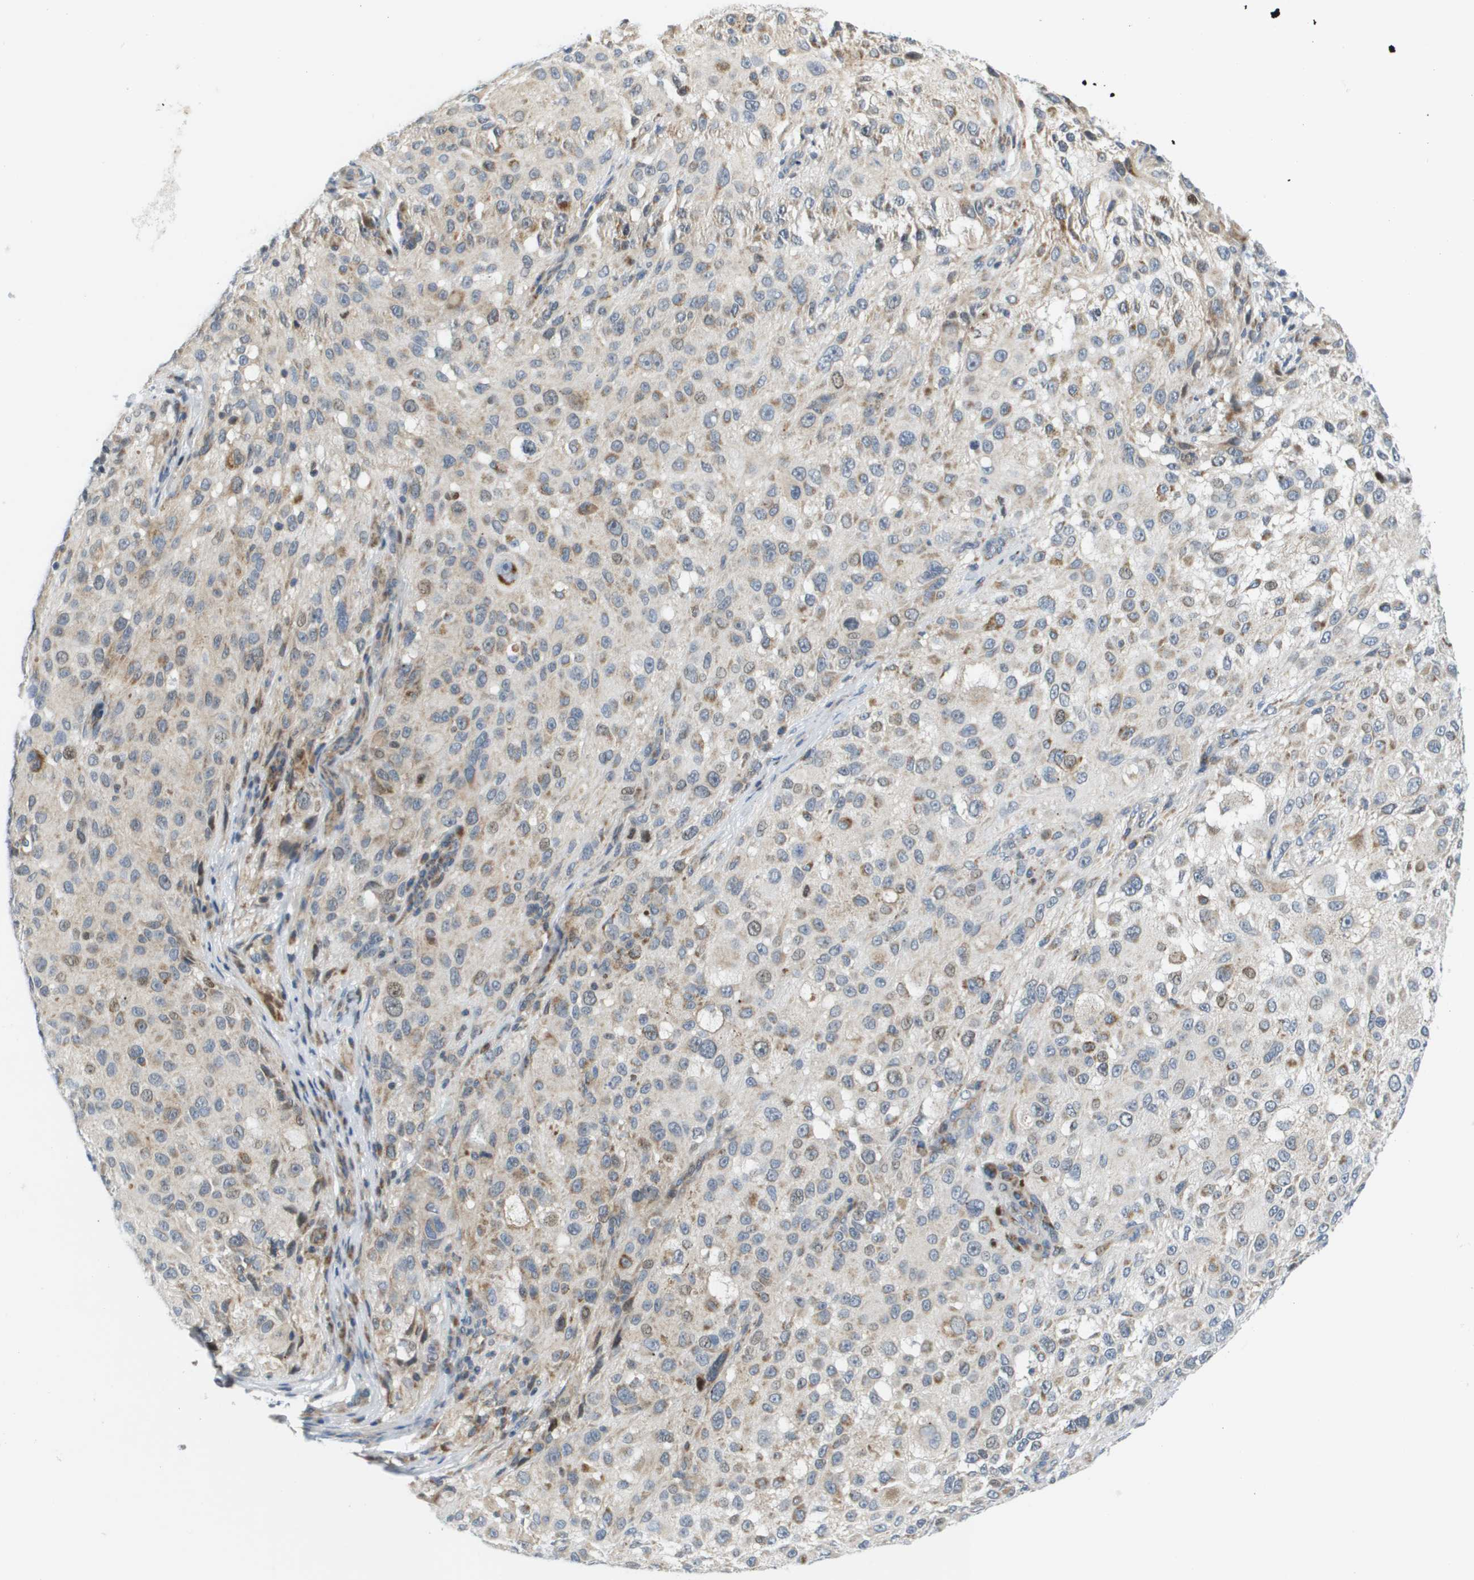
{"staining": {"intensity": "weak", "quantity": "<25%", "location": "cytoplasmic/membranous"}, "tissue": "melanoma", "cell_type": "Tumor cells", "image_type": "cancer", "snomed": [{"axis": "morphology", "description": "Necrosis, NOS"}, {"axis": "morphology", "description": "Malignant melanoma, NOS"}, {"axis": "topography", "description": "Skin"}], "caption": "This is an IHC image of human malignant melanoma. There is no staining in tumor cells.", "gene": "KRT23", "patient": {"sex": "female", "age": 87}}